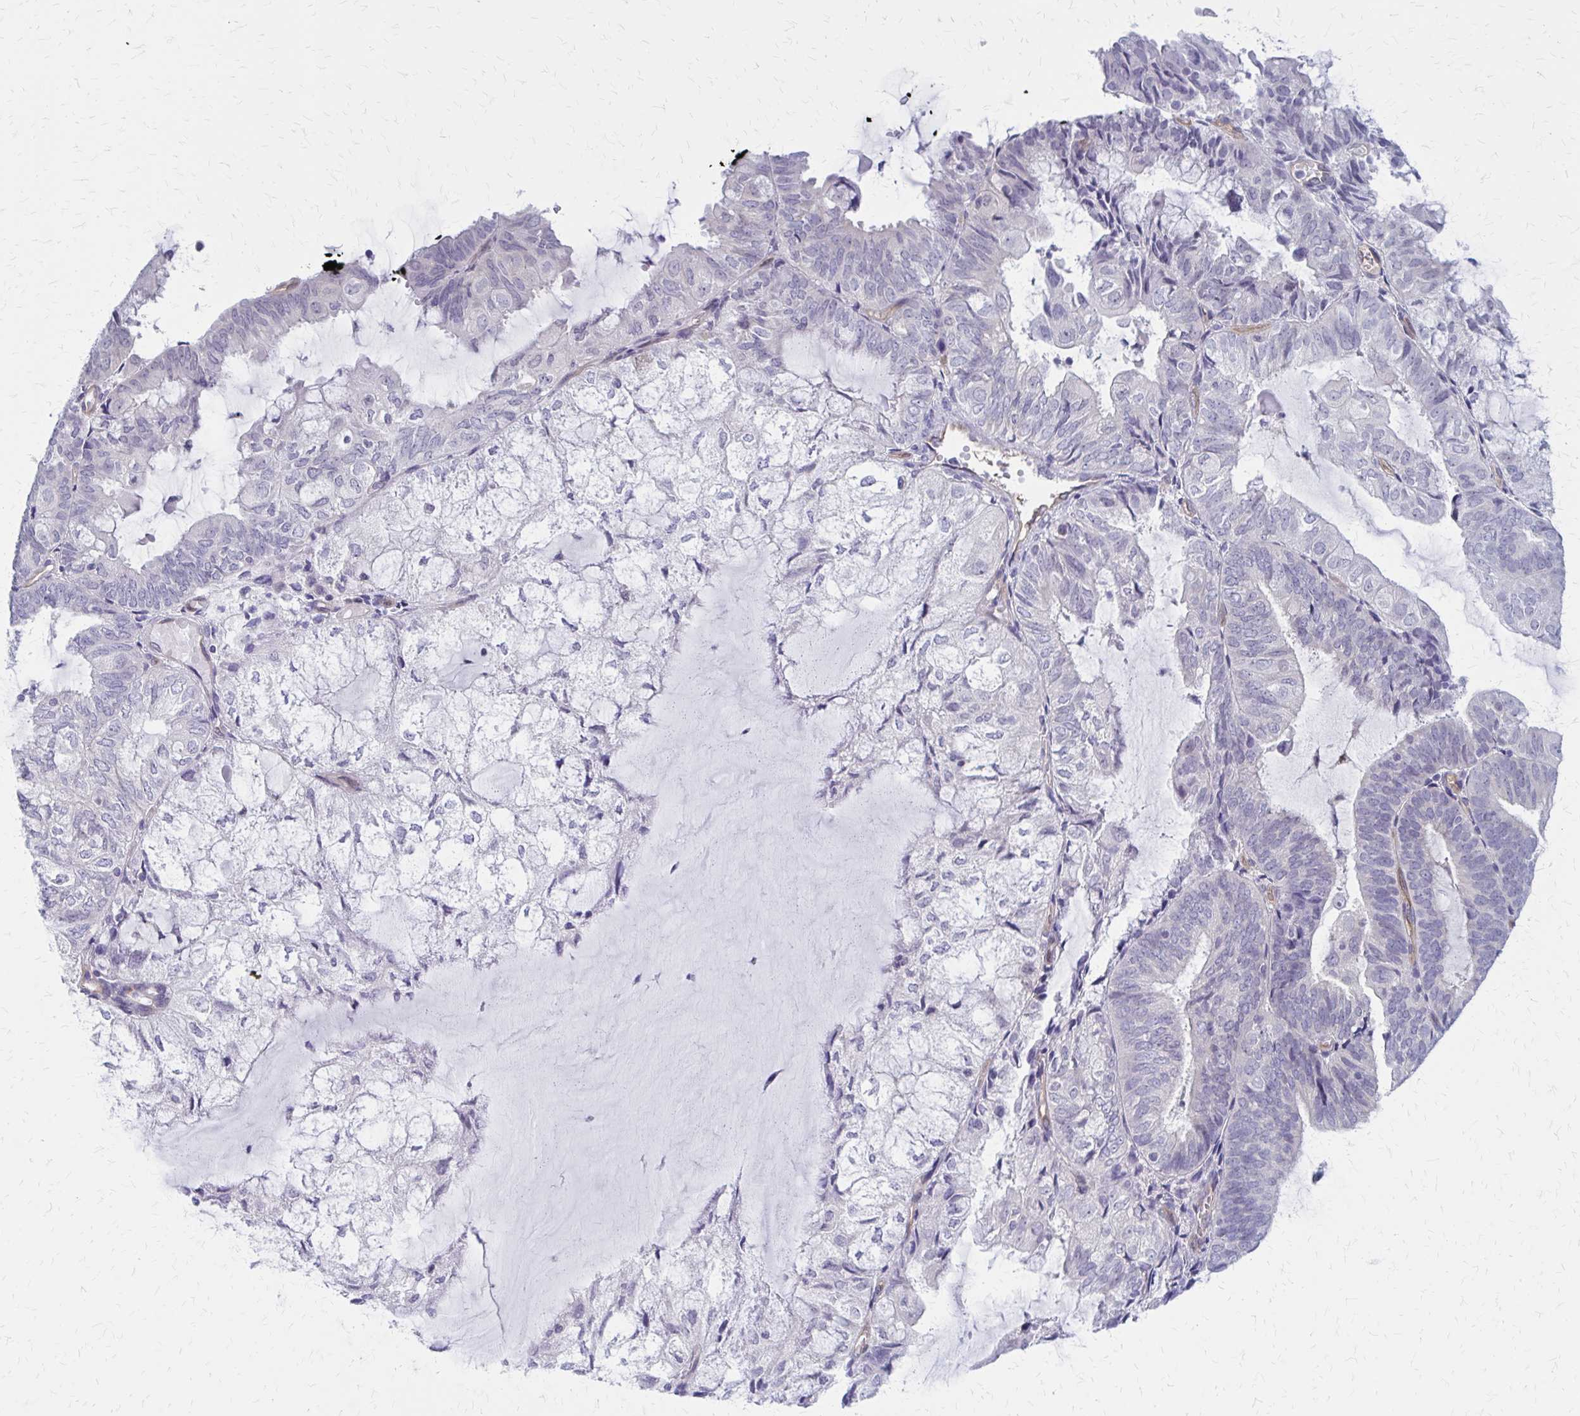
{"staining": {"intensity": "negative", "quantity": "none", "location": "none"}, "tissue": "endometrial cancer", "cell_type": "Tumor cells", "image_type": "cancer", "snomed": [{"axis": "morphology", "description": "Adenocarcinoma, NOS"}, {"axis": "topography", "description": "Endometrium"}], "caption": "Immunohistochemical staining of human endometrial adenocarcinoma displays no significant expression in tumor cells.", "gene": "CLIC2", "patient": {"sex": "female", "age": 81}}